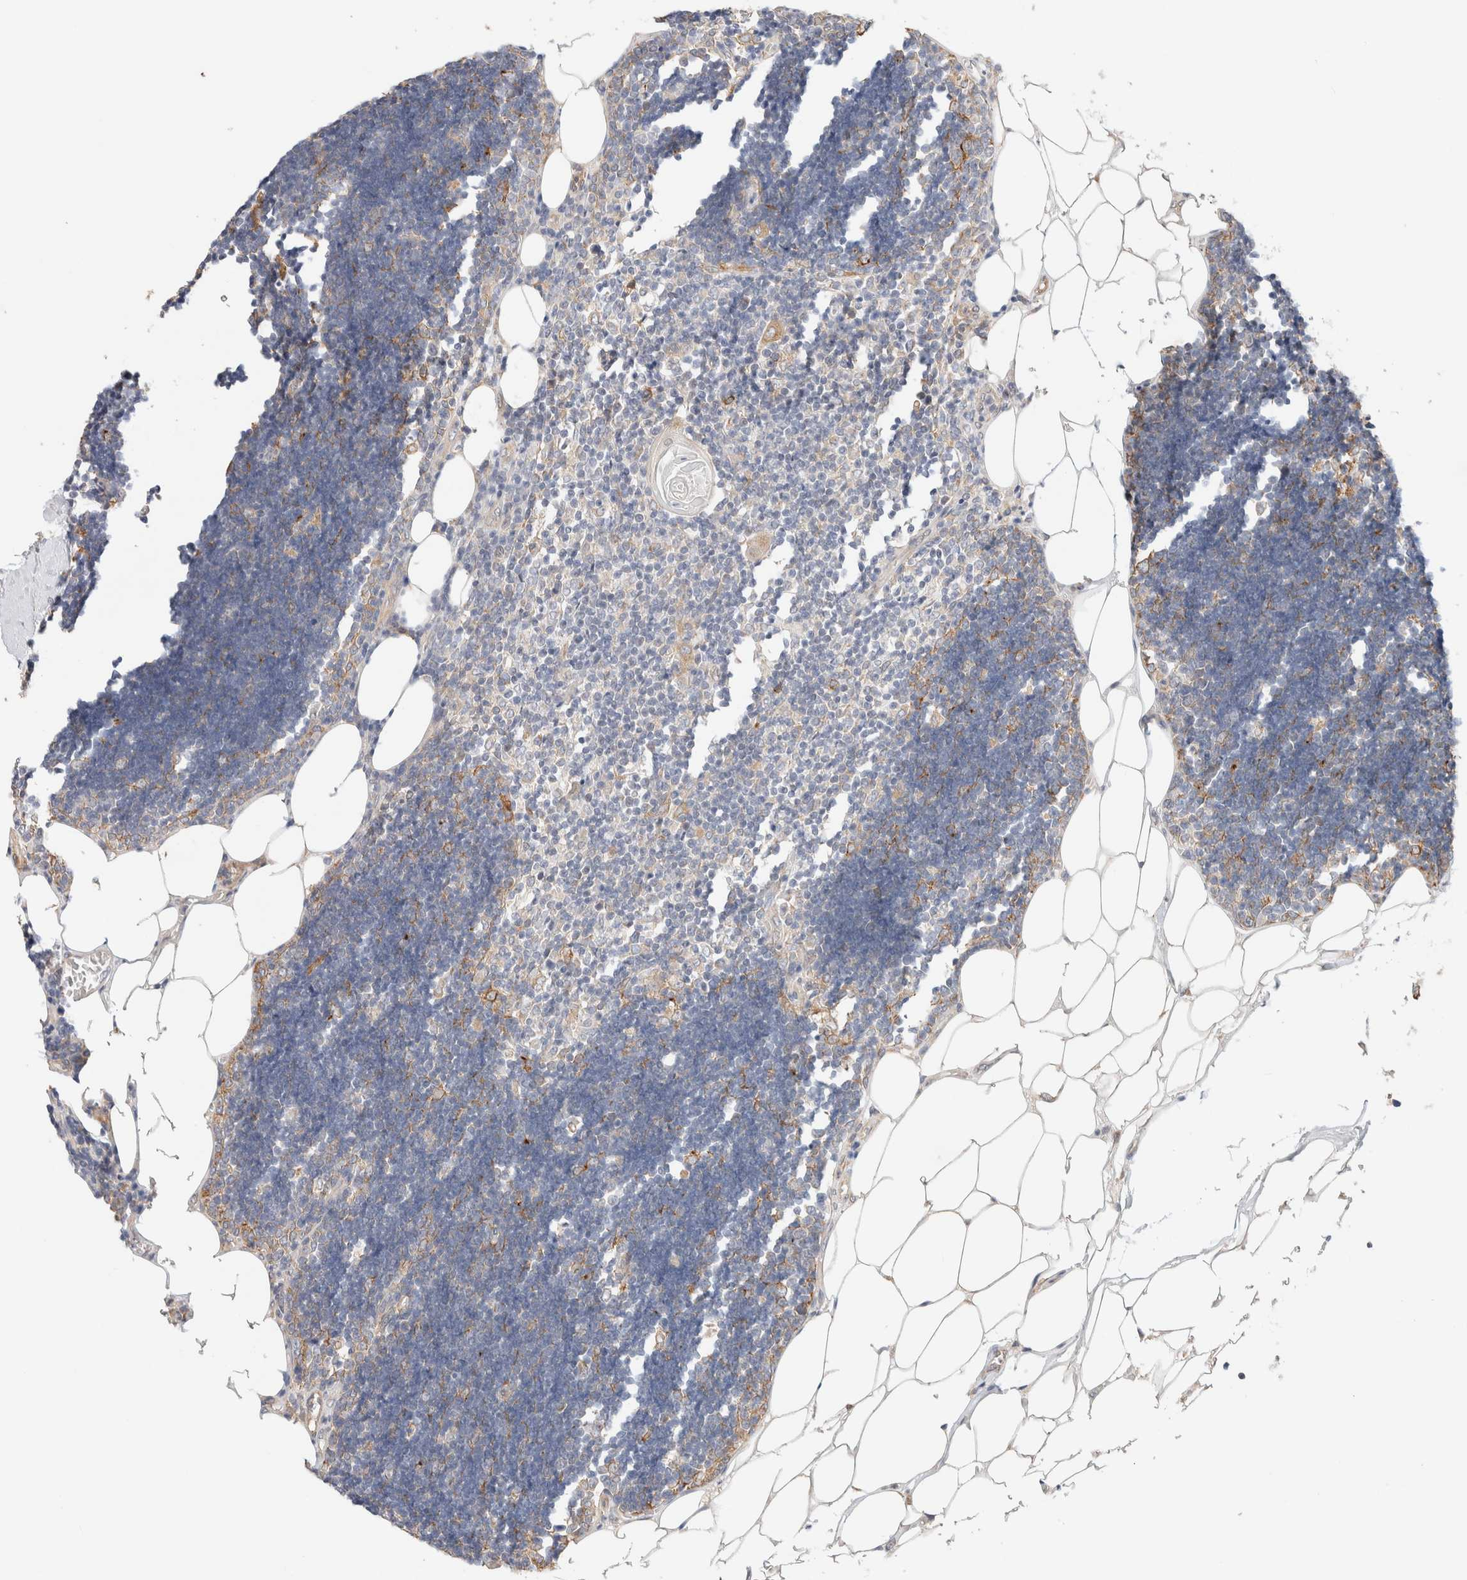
{"staining": {"intensity": "negative", "quantity": "none", "location": "none"}, "tissue": "lymph node", "cell_type": "Germinal center cells", "image_type": "normal", "snomed": [{"axis": "morphology", "description": "Normal tissue, NOS"}, {"axis": "topography", "description": "Lymph node"}], "caption": "The histopathology image shows no staining of germinal center cells in benign lymph node. Brightfield microscopy of immunohistochemistry (IHC) stained with DAB (brown) and hematoxylin (blue), captured at high magnification.", "gene": "RRP15", "patient": {"sex": "male", "age": 33}}